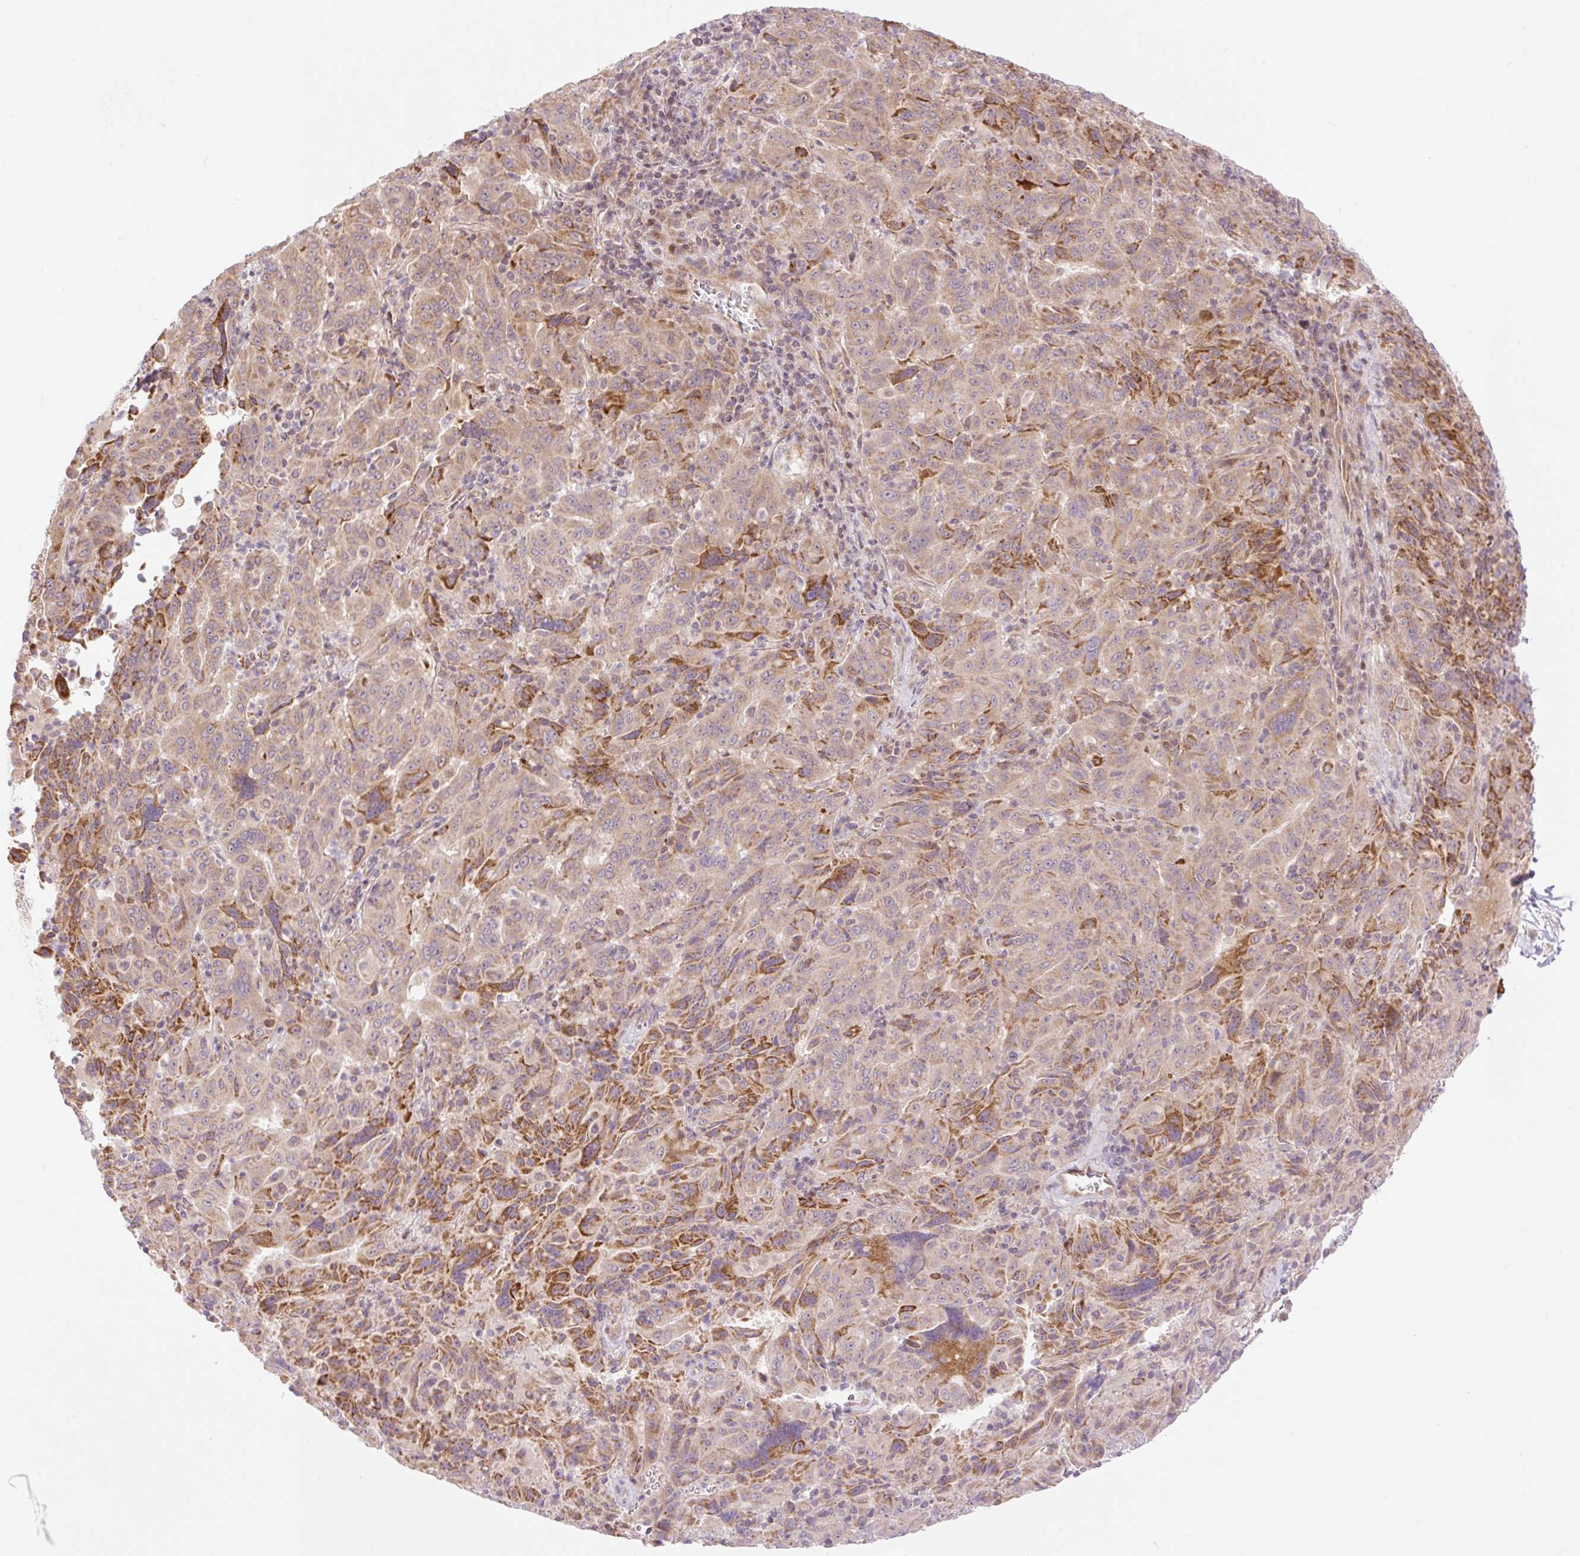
{"staining": {"intensity": "strong", "quantity": "<25%", "location": "cytoplasmic/membranous"}, "tissue": "pancreatic cancer", "cell_type": "Tumor cells", "image_type": "cancer", "snomed": [{"axis": "morphology", "description": "Adenocarcinoma, NOS"}, {"axis": "topography", "description": "Pancreas"}], "caption": "Immunohistochemical staining of human pancreatic cancer reveals strong cytoplasmic/membranous protein staining in approximately <25% of tumor cells.", "gene": "ZNF394", "patient": {"sex": "male", "age": 63}}